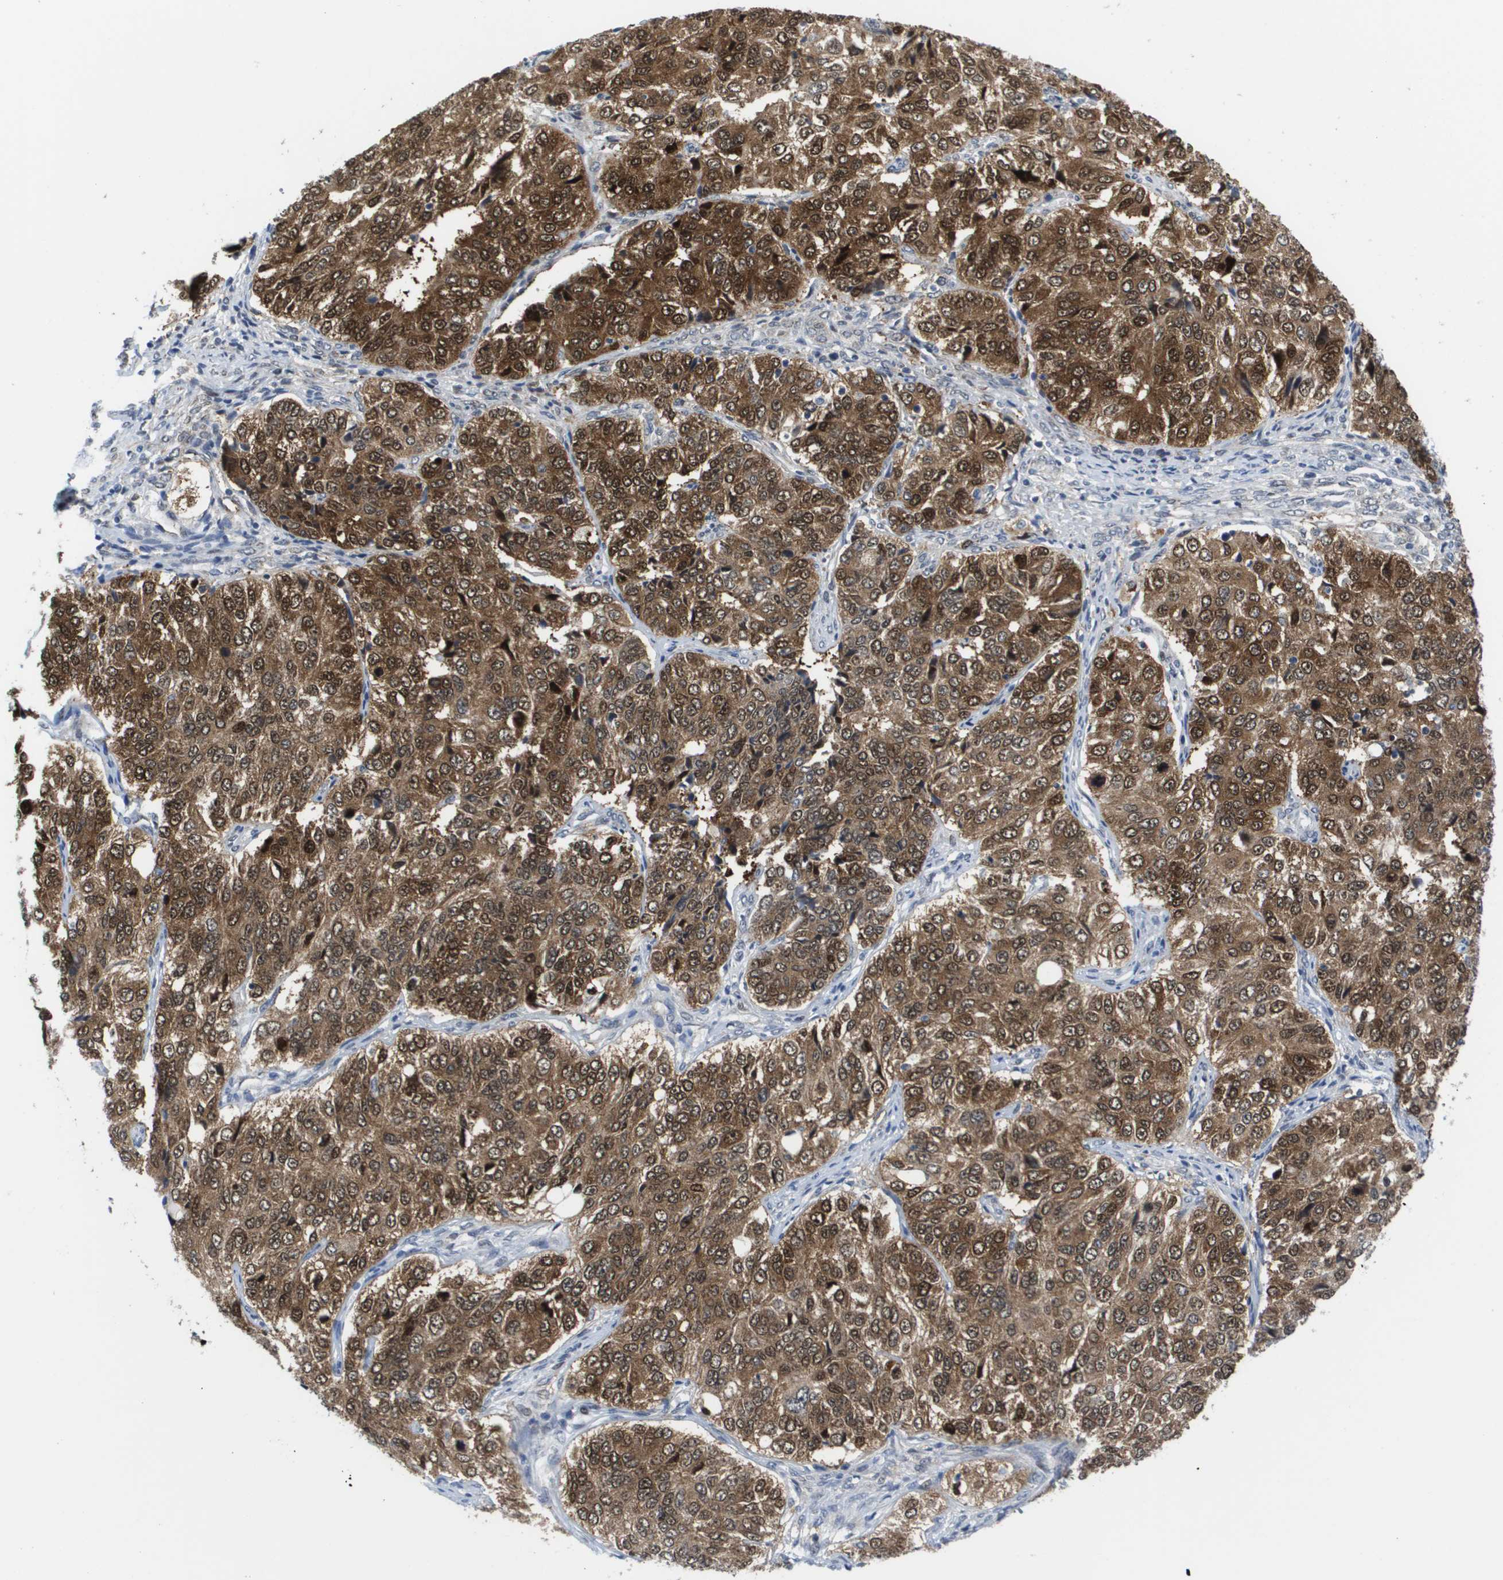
{"staining": {"intensity": "moderate", "quantity": ">75%", "location": "cytoplasmic/membranous,nuclear"}, "tissue": "ovarian cancer", "cell_type": "Tumor cells", "image_type": "cancer", "snomed": [{"axis": "morphology", "description": "Carcinoma, endometroid"}, {"axis": "topography", "description": "Ovary"}], "caption": "Endometroid carcinoma (ovarian) stained for a protein (brown) reveals moderate cytoplasmic/membranous and nuclear positive positivity in approximately >75% of tumor cells.", "gene": "FKBP4", "patient": {"sex": "female", "age": 51}}